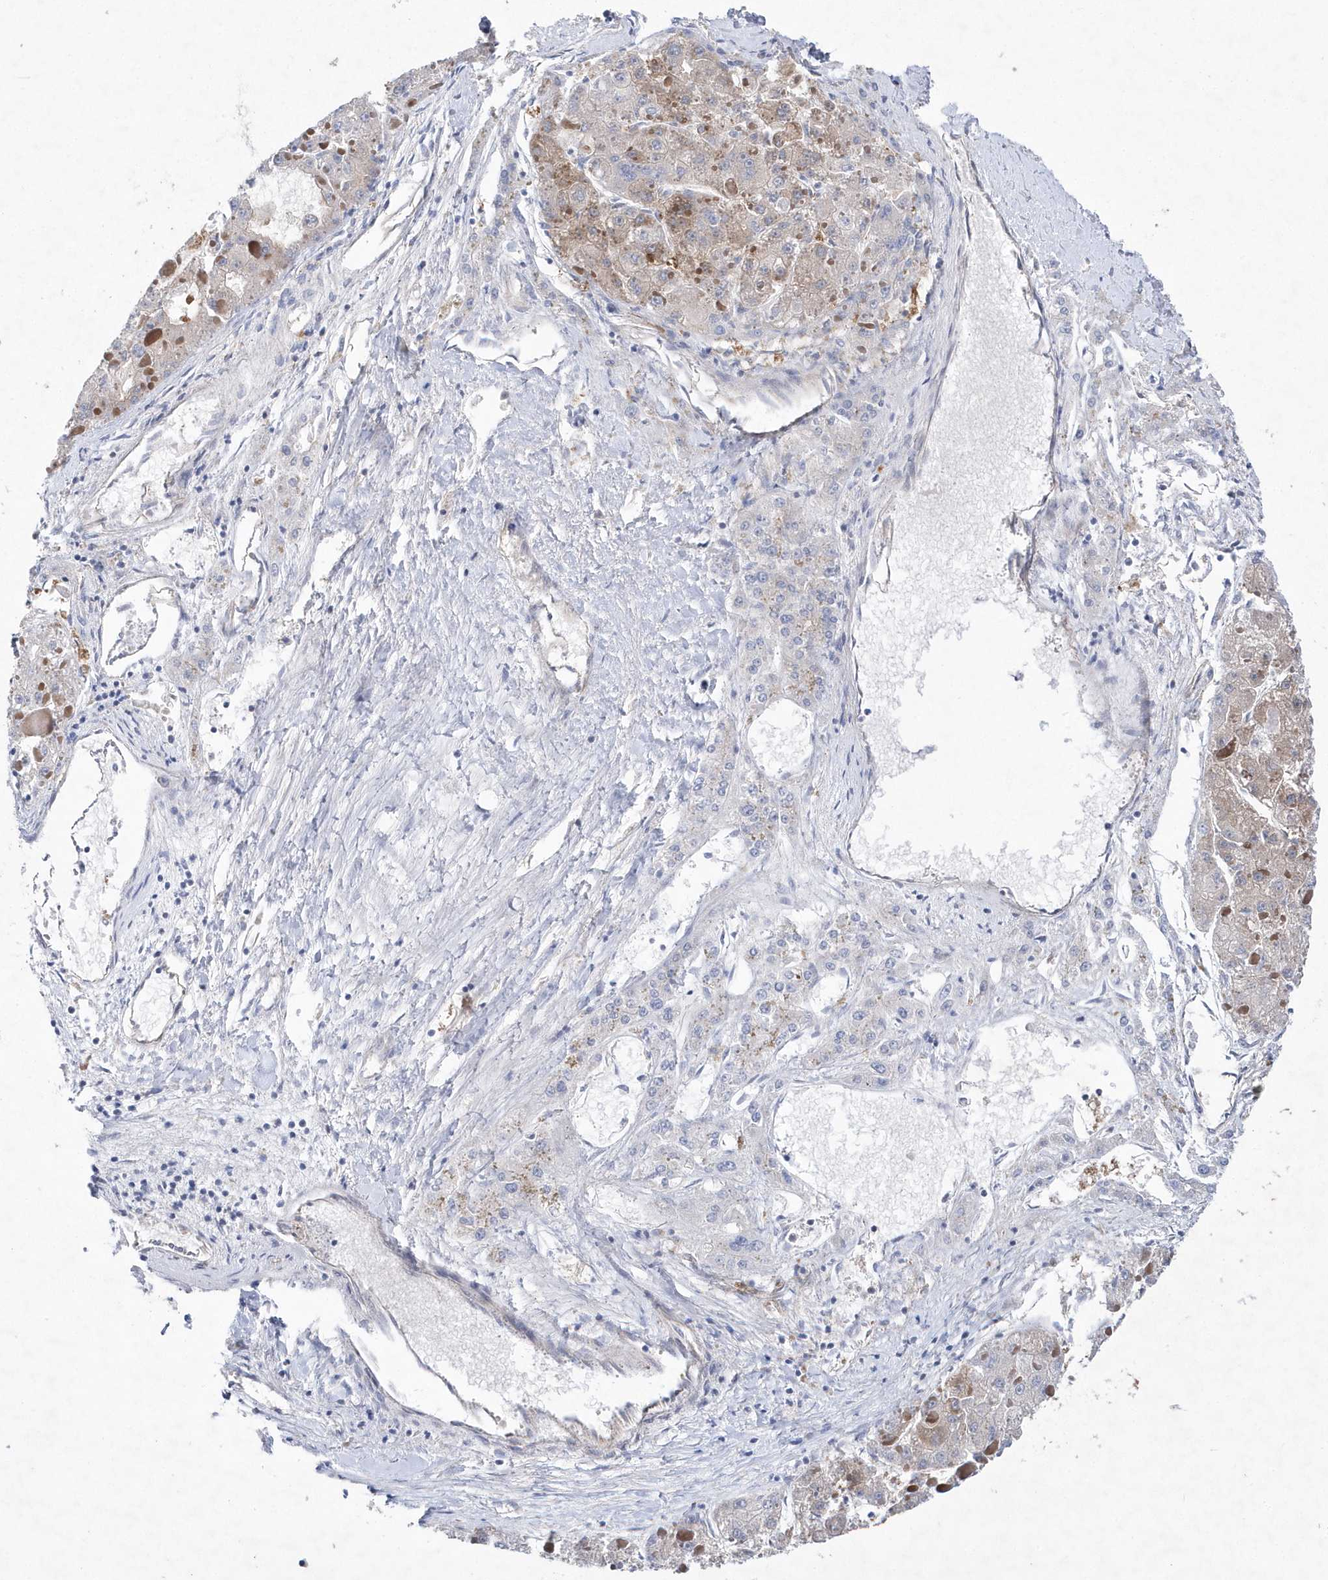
{"staining": {"intensity": "negative", "quantity": "none", "location": "none"}, "tissue": "liver cancer", "cell_type": "Tumor cells", "image_type": "cancer", "snomed": [{"axis": "morphology", "description": "Carcinoma, Hepatocellular, NOS"}, {"axis": "topography", "description": "Liver"}], "caption": "The micrograph shows no significant staining in tumor cells of liver hepatocellular carcinoma.", "gene": "JKAMP", "patient": {"sex": "female", "age": 73}}